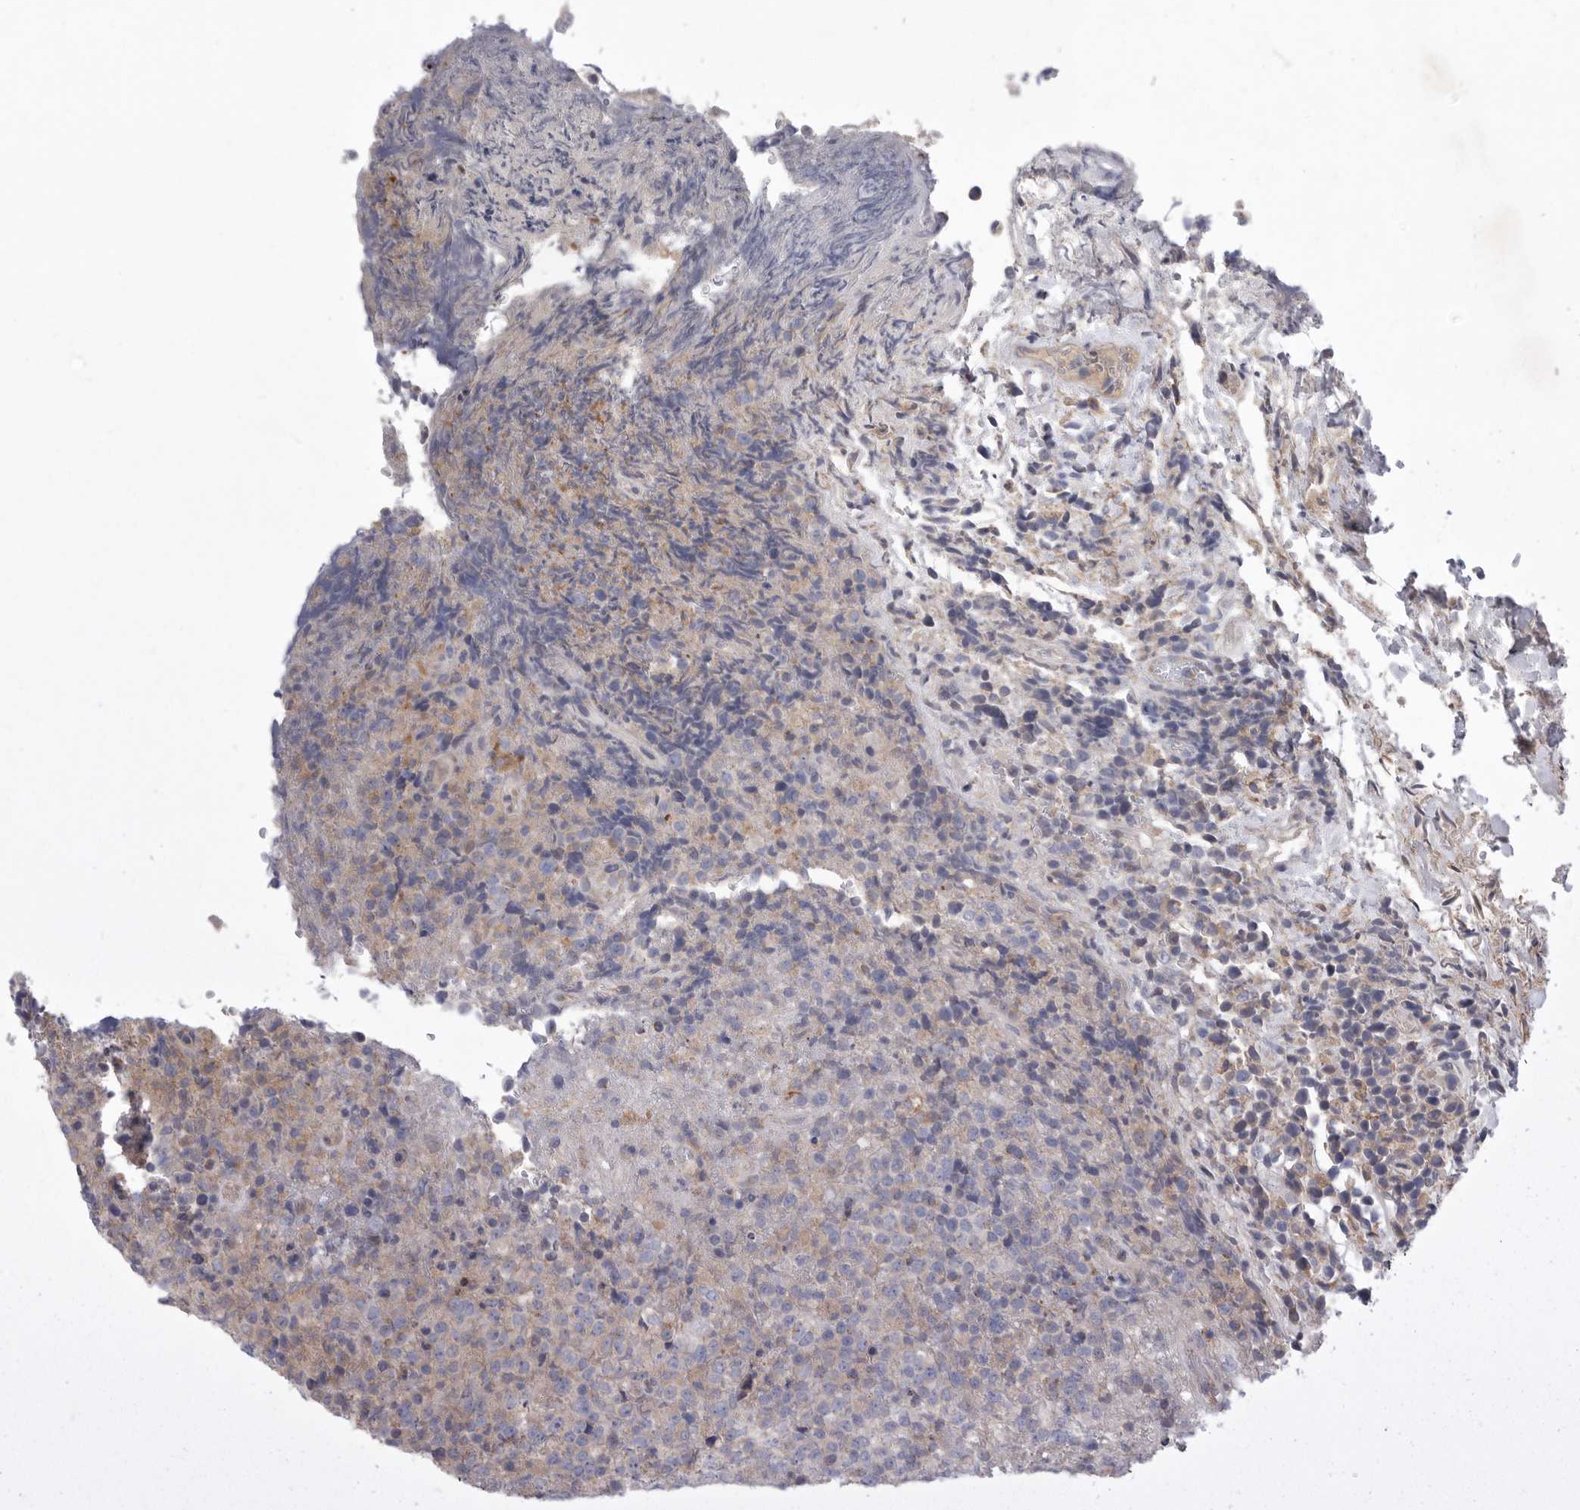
{"staining": {"intensity": "negative", "quantity": "none", "location": "none"}, "tissue": "lymphoma", "cell_type": "Tumor cells", "image_type": "cancer", "snomed": [{"axis": "morphology", "description": "Malignant lymphoma, non-Hodgkin's type, High grade"}, {"axis": "topography", "description": "Lymph node"}], "caption": "High magnification brightfield microscopy of lymphoma stained with DAB (3,3'-diaminobenzidine) (brown) and counterstained with hematoxylin (blue): tumor cells show no significant staining.", "gene": "MPZL1", "patient": {"sex": "male", "age": 13}}